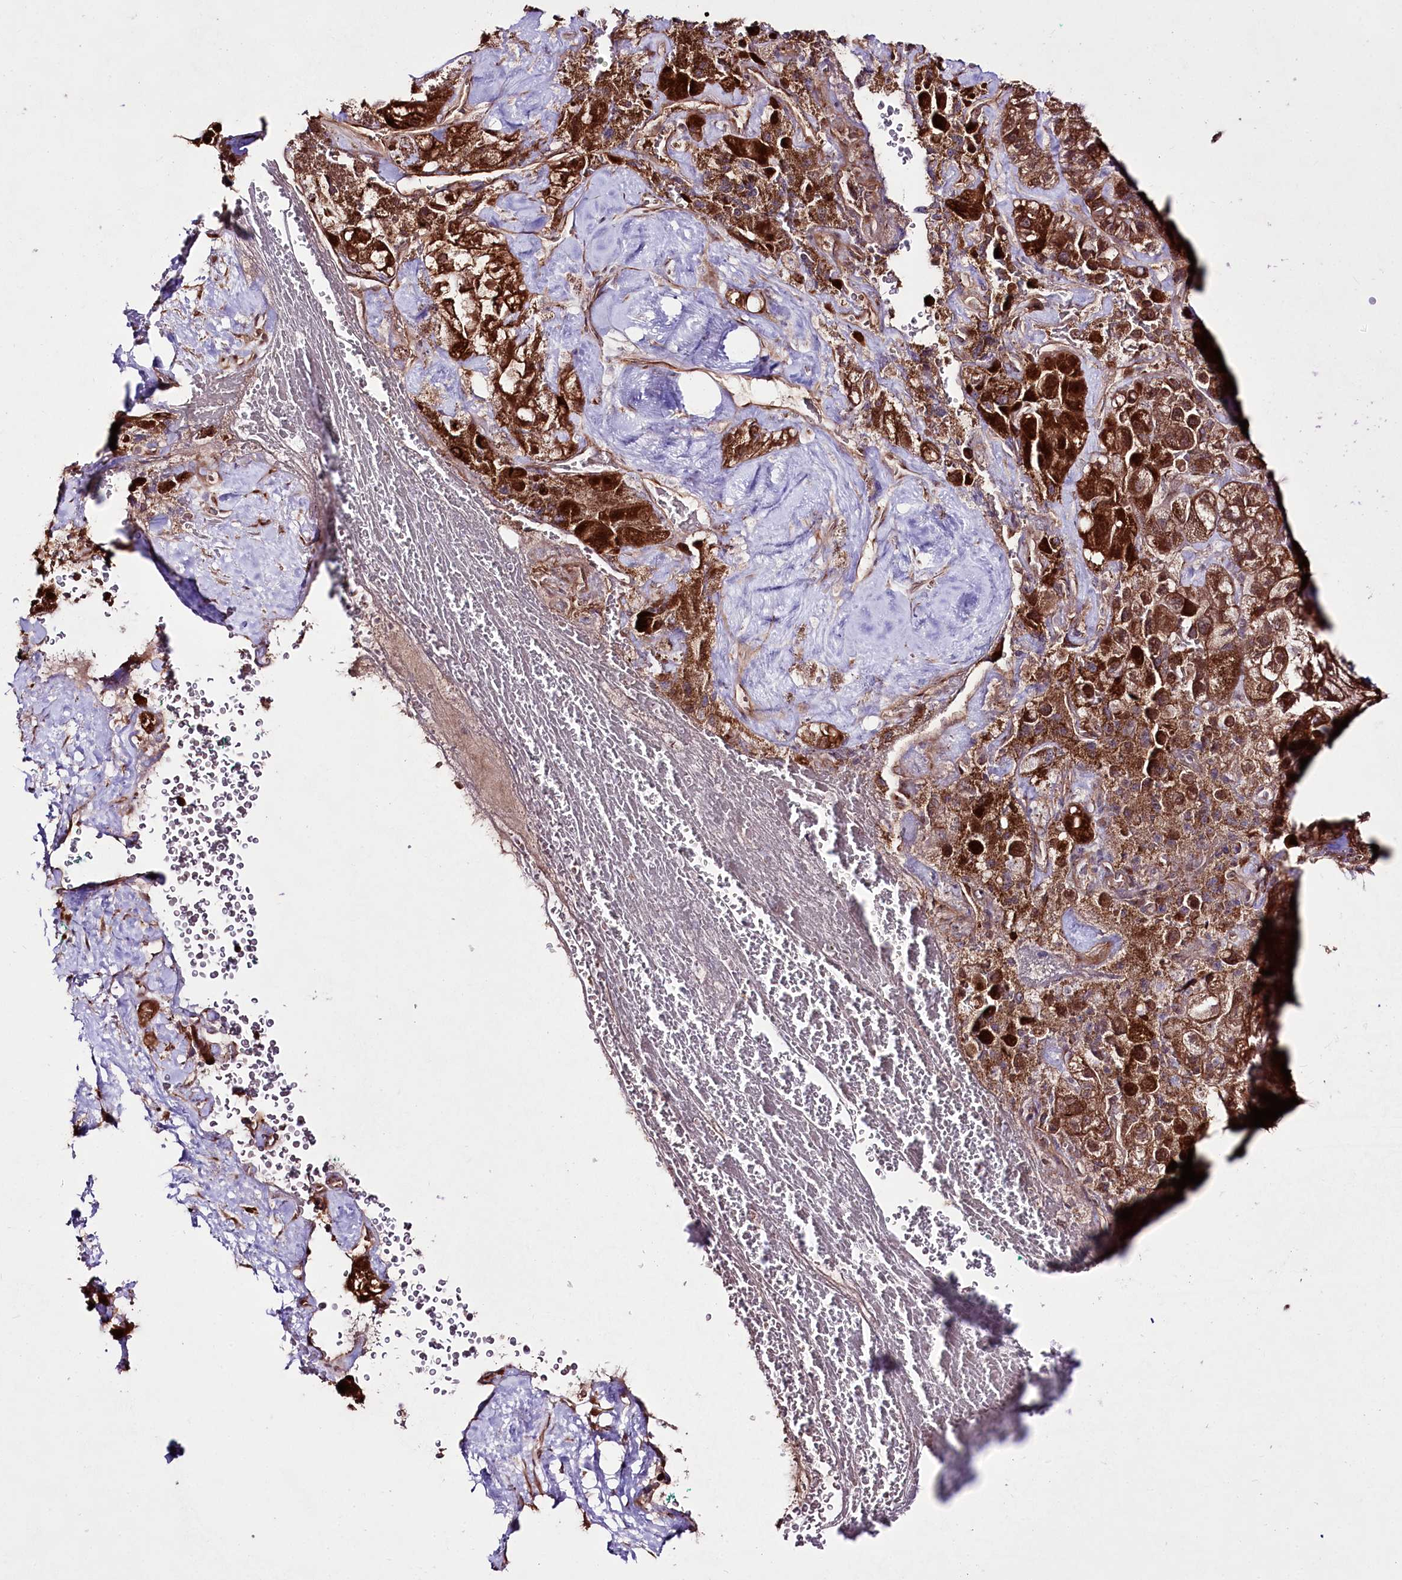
{"staining": {"intensity": "strong", "quantity": ">75%", "location": "cytoplasmic/membranous"}, "tissue": "liver cancer", "cell_type": "Tumor cells", "image_type": "cancer", "snomed": [{"axis": "morphology", "description": "Normal tissue, NOS"}, {"axis": "morphology", "description": "Carcinoma, Hepatocellular, NOS"}, {"axis": "topography", "description": "Liver"}], "caption": "IHC of human liver cancer reveals high levels of strong cytoplasmic/membranous expression in approximately >75% of tumor cells.", "gene": "REXO2", "patient": {"sex": "male", "age": 57}}